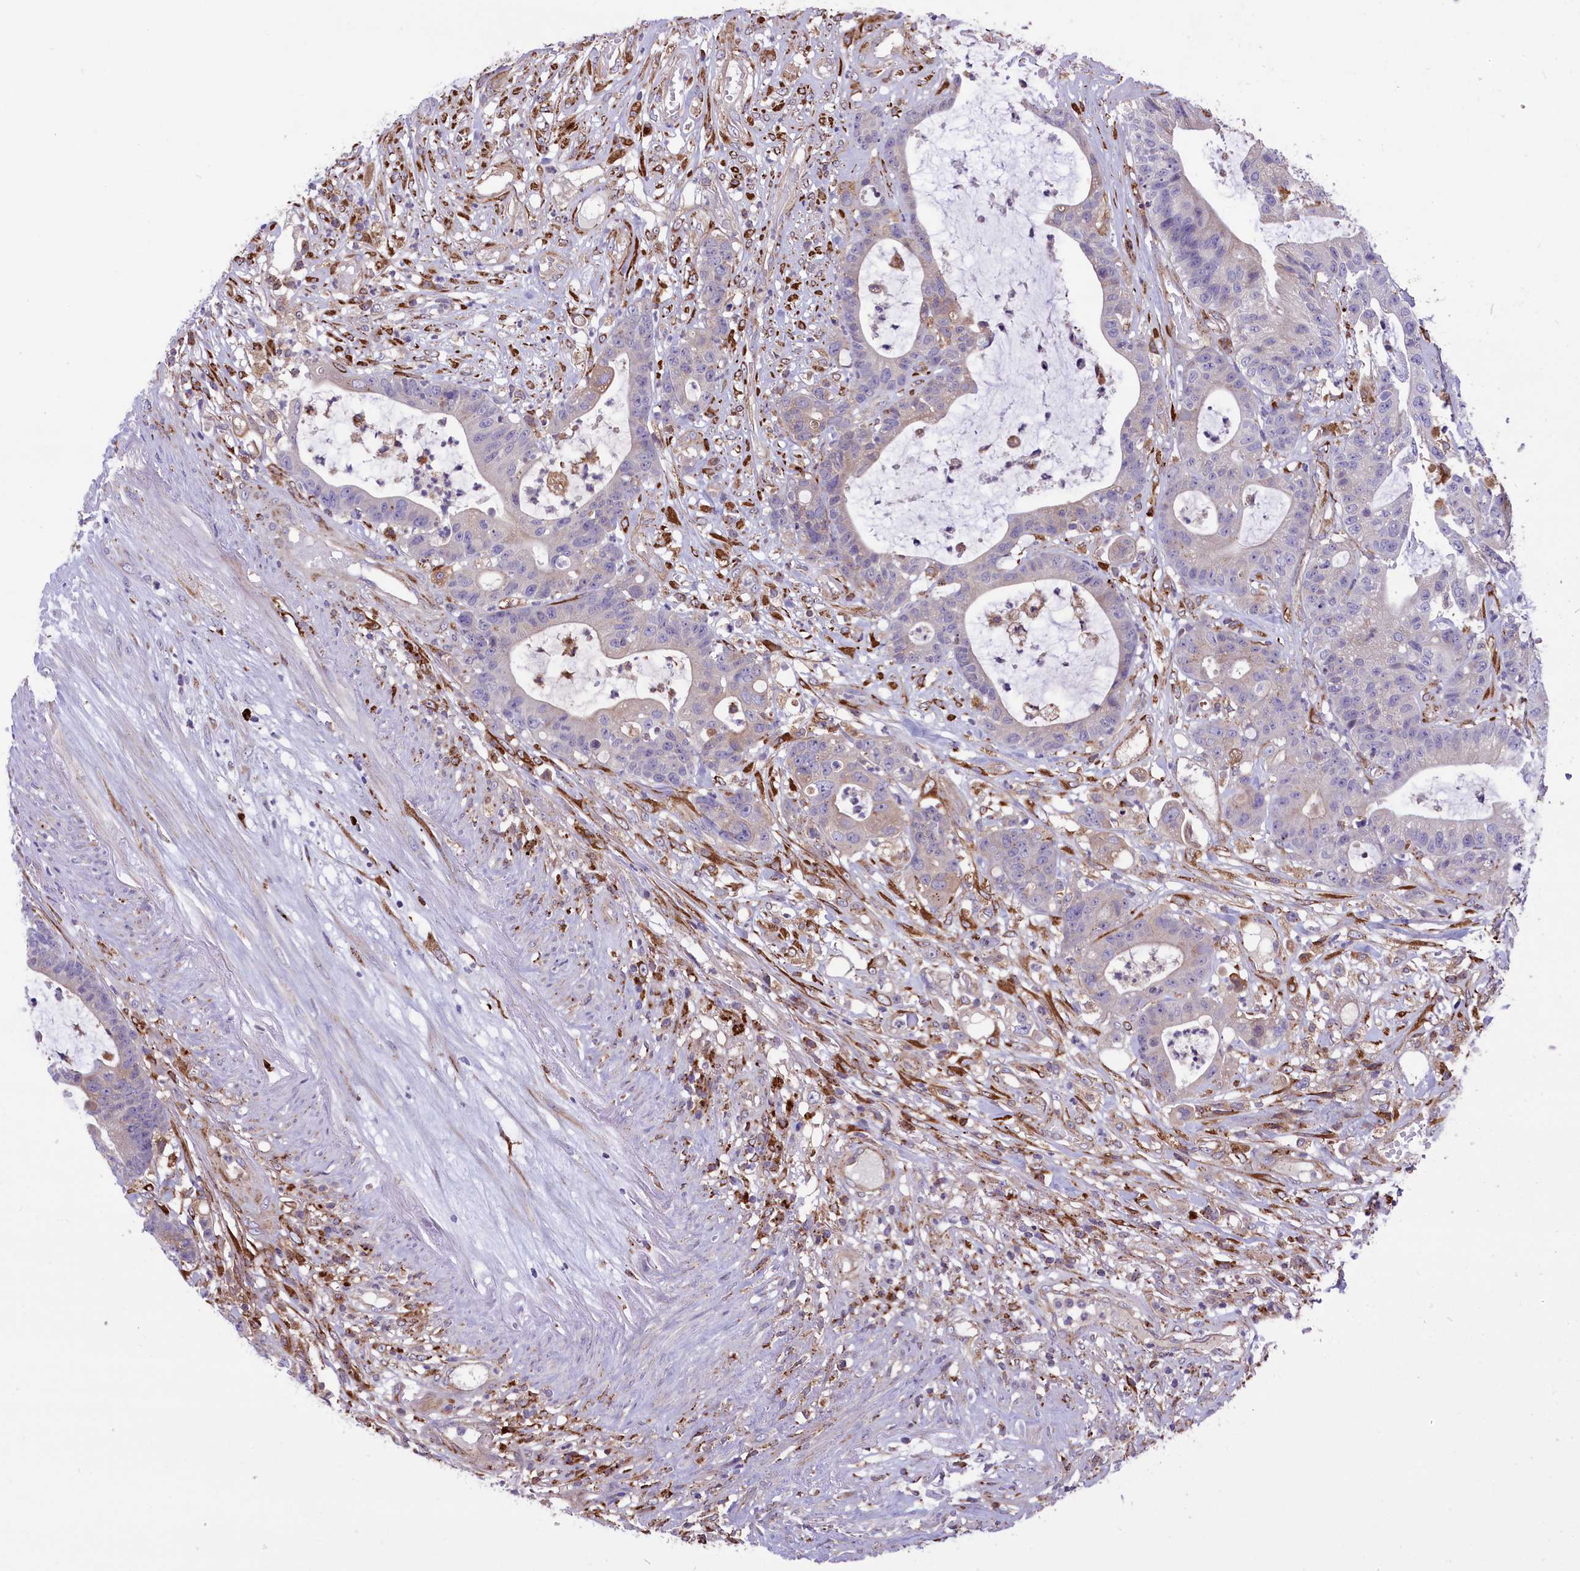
{"staining": {"intensity": "weak", "quantity": "<25%", "location": "cytoplasmic/membranous"}, "tissue": "colorectal cancer", "cell_type": "Tumor cells", "image_type": "cancer", "snomed": [{"axis": "morphology", "description": "Adenocarcinoma, NOS"}, {"axis": "topography", "description": "Colon"}], "caption": "DAB (3,3'-diaminobenzidine) immunohistochemical staining of colorectal cancer (adenocarcinoma) exhibits no significant expression in tumor cells.", "gene": "MAN2B1", "patient": {"sex": "female", "age": 84}}